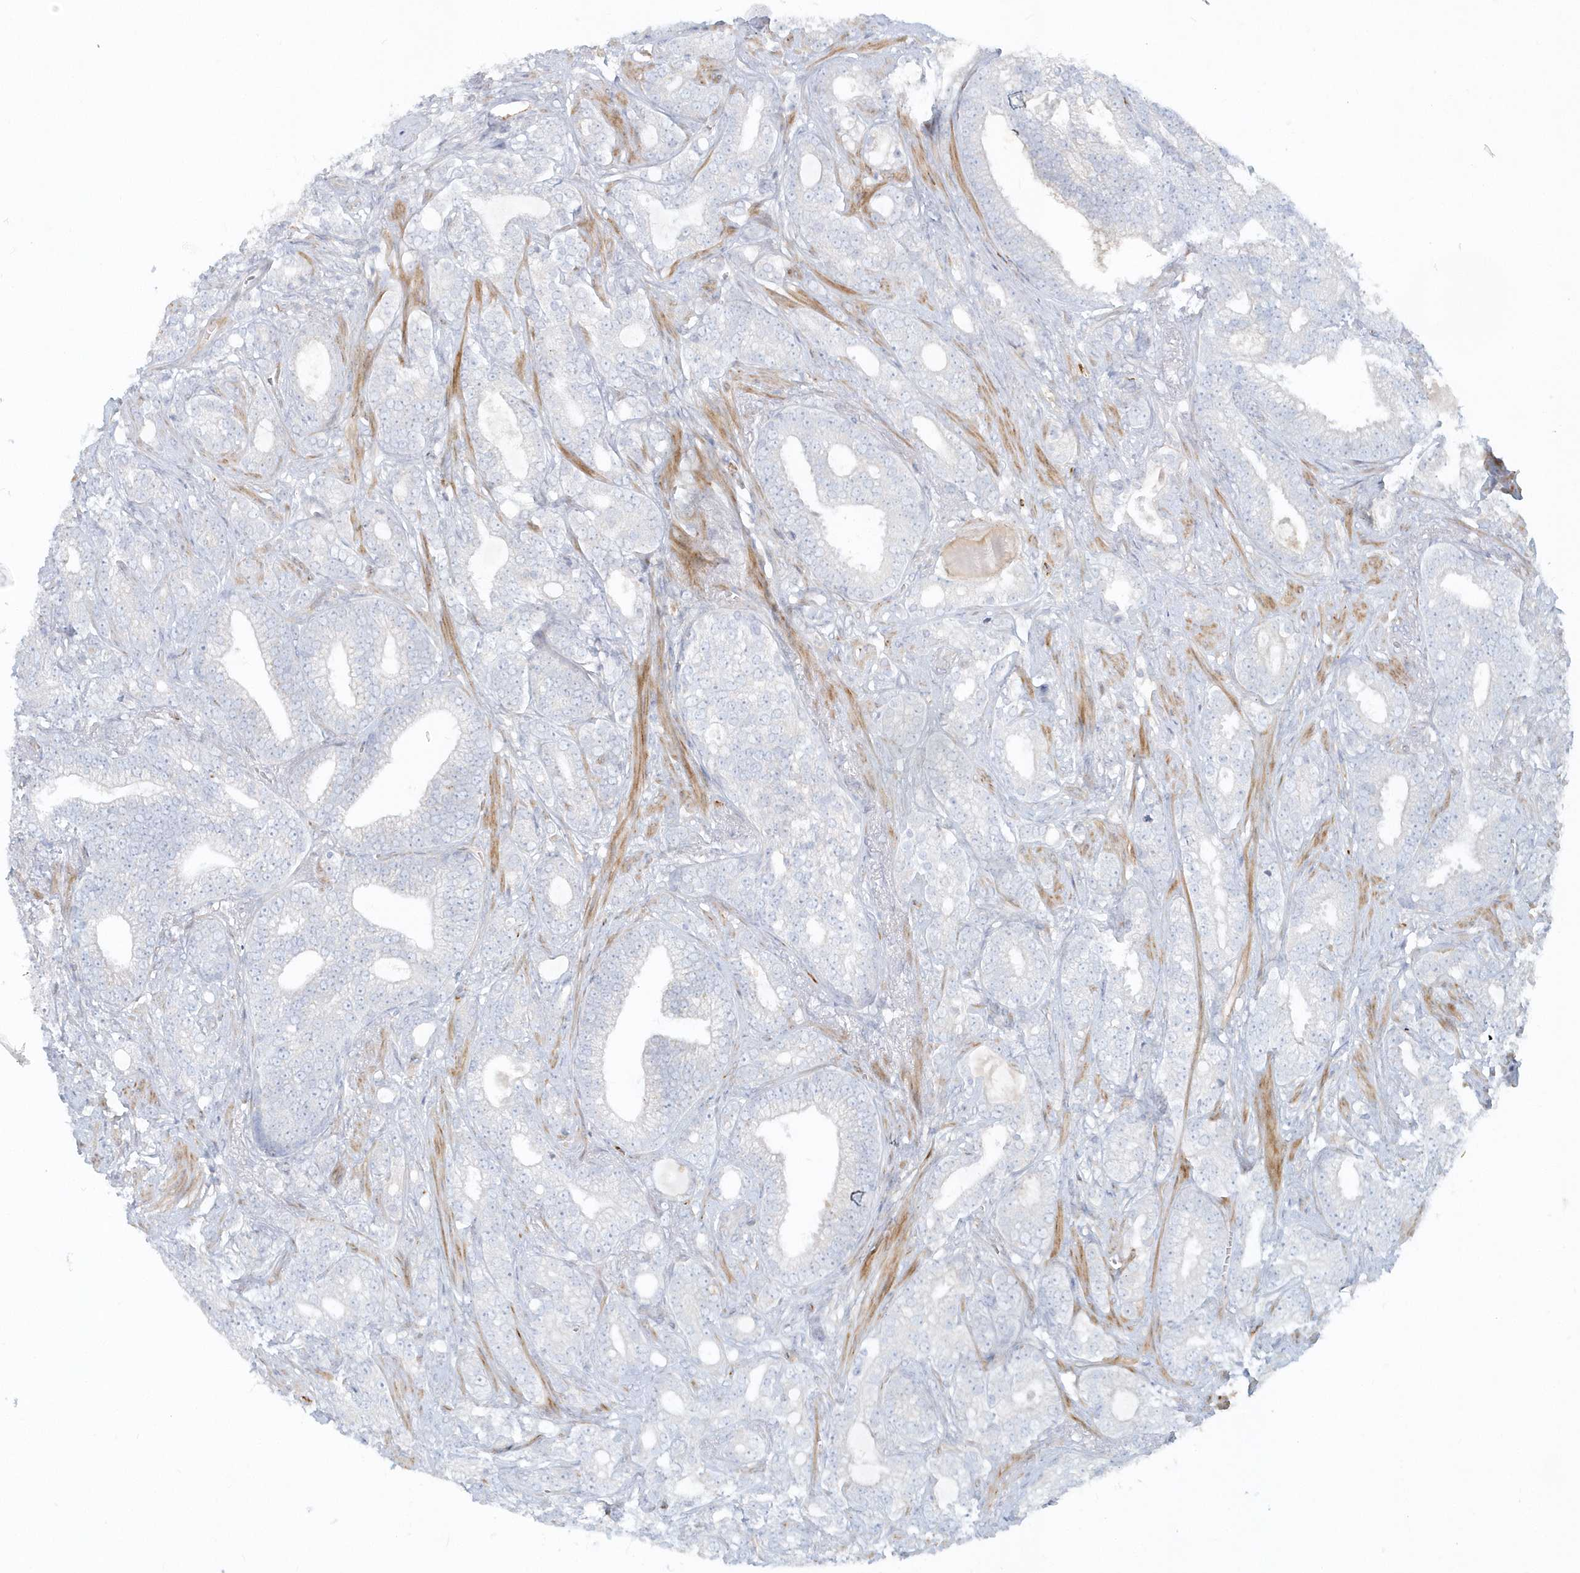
{"staining": {"intensity": "negative", "quantity": "none", "location": "none"}, "tissue": "prostate cancer", "cell_type": "Tumor cells", "image_type": "cancer", "snomed": [{"axis": "morphology", "description": "Adenocarcinoma, High grade"}, {"axis": "topography", "description": "Prostate and seminal vesicle, NOS"}], "caption": "Immunohistochemistry micrograph of neoplastic tissue: human prostate high-grade adenocarcinoma stained with DAB exhibits no significant protein positivity in tumor cells.", "gene": "DNAH1", "patient": {"sex": "male", "age": 67}}